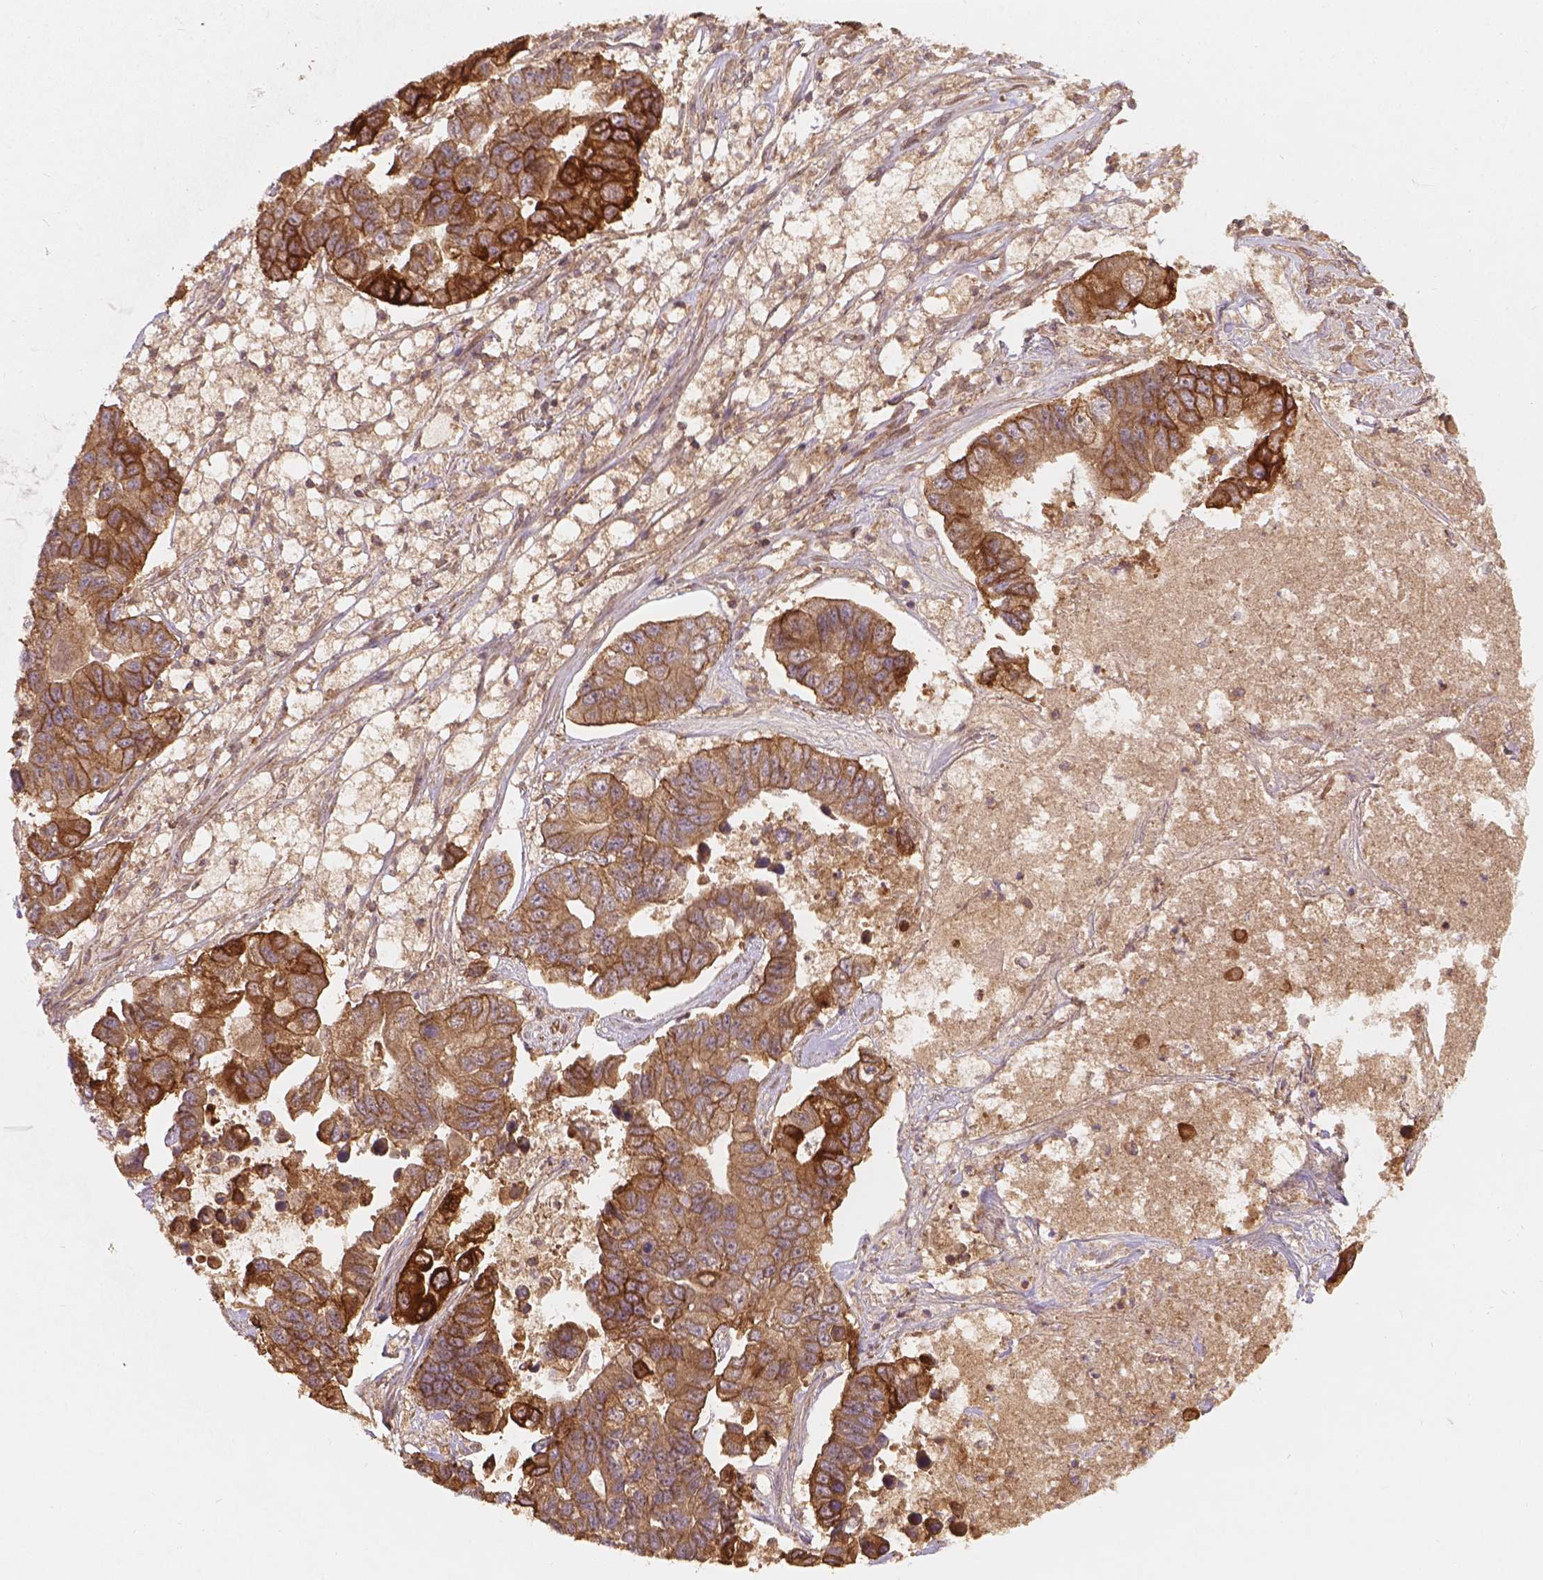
{"staining": {"intensity": "strong", "quantity": ">75%", "location": "cytoplasmic/membranous"}, "tissue": "lung cancer", "cell_type": "Tumor cells", "image_type": "cancer", "snomed": [{"axis": "morphology", "description": "Adenocarcinoma, NOS"}, {"axis": "topography", "description": "Bronchus"}, {"axis": "topography", "description": "Lung"}], "caption": "A high-resolution photomicrograph shows immunohistochemistry (IHC) staining of lung cancer (adenocarcinoma), which displays strong cytoplasmic/membranous positivity in about >75% of tumor cells.", "gene": "XPR1", "patient": {"sex": "female", "age": 51}}